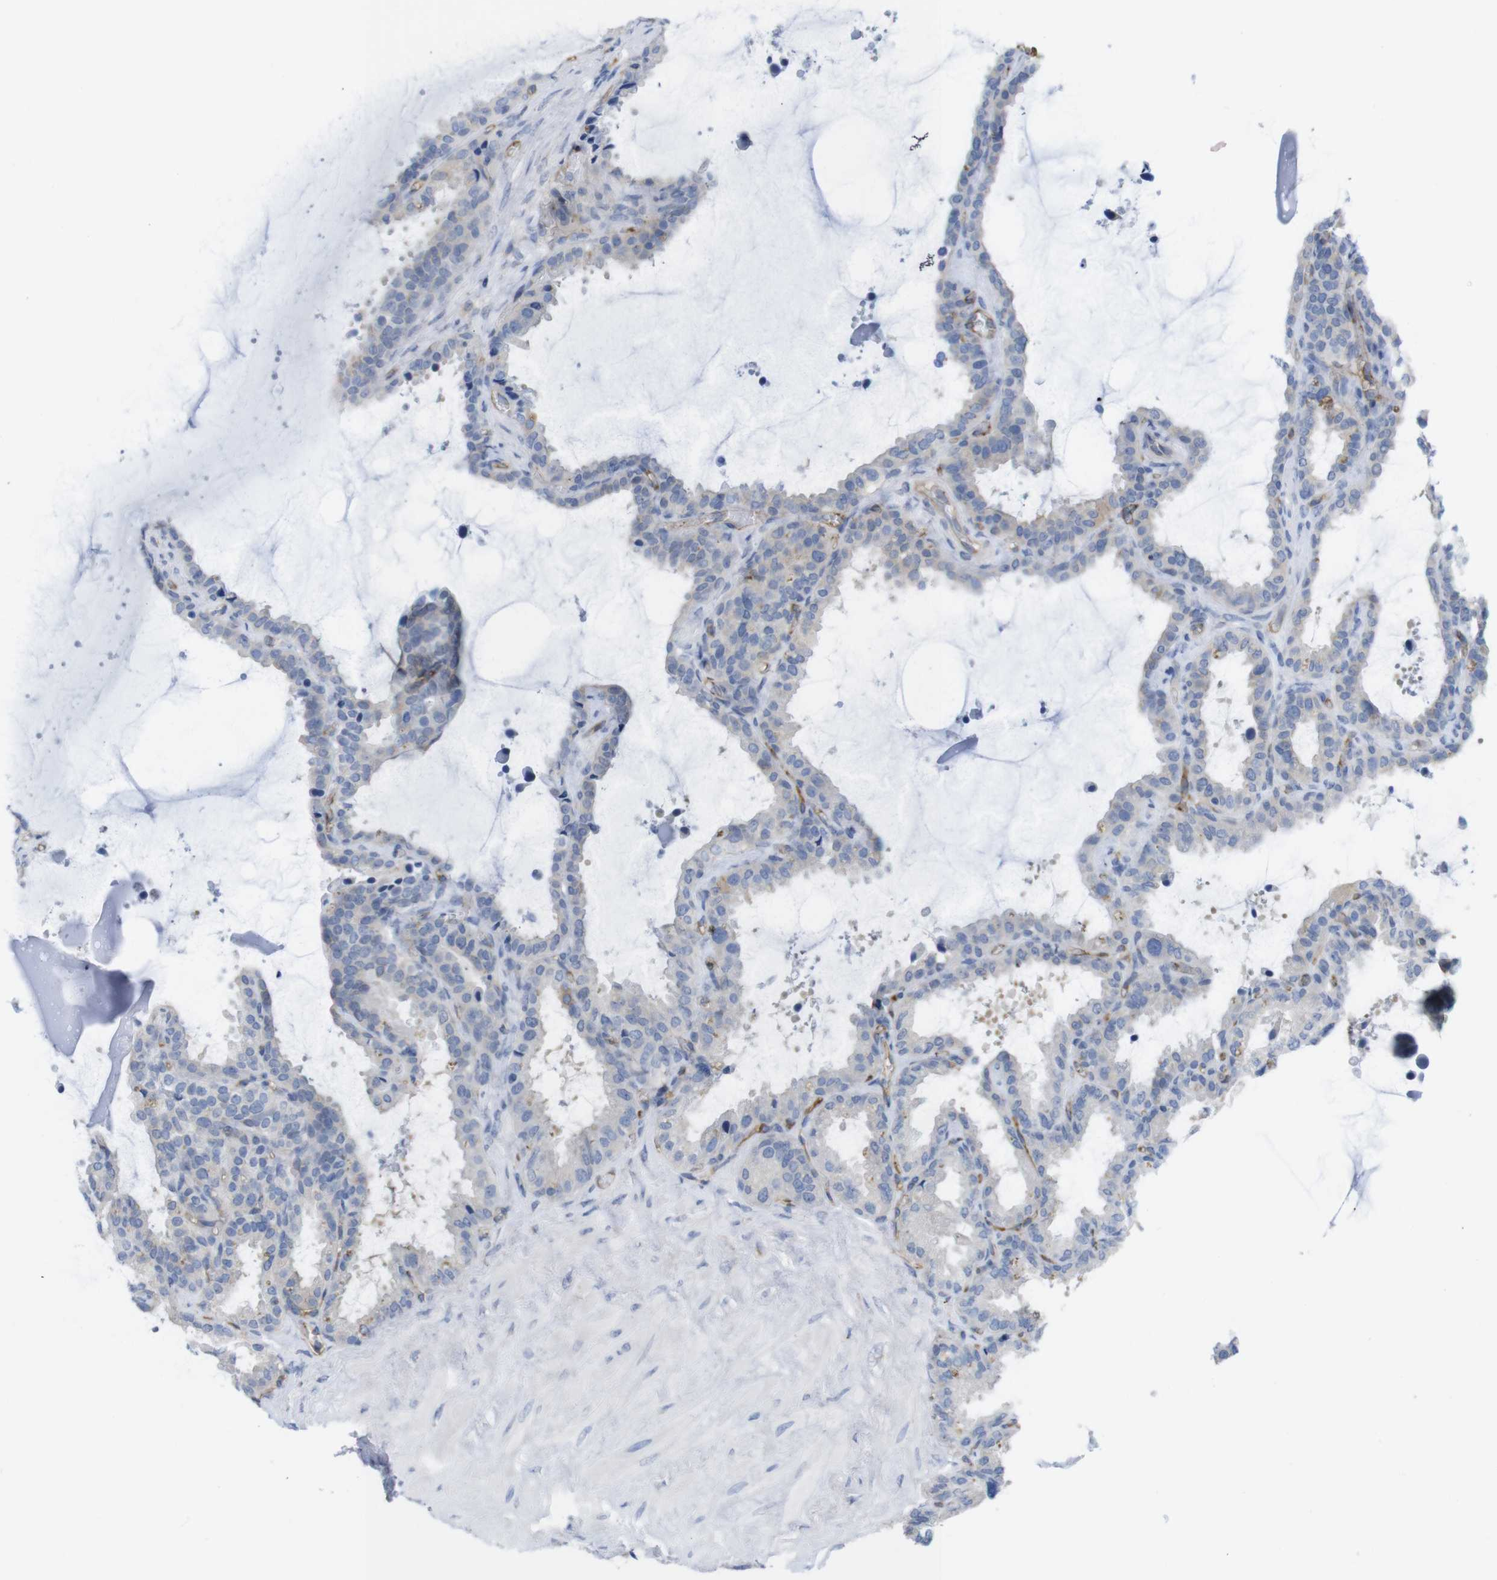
{"staining": {"intensity": "moderate", "quantity": "<25%", "location": "cytoplasmic/membranous"}, "tissue": "seminal vesicle", "cell_type": "Glandular cells", "image_type": "normal", "snomed": [{"axis": "morphology", "description": "Normal tissue, NOS"}, {"axis": "topography", "description": "Seminal veicle"}], "caption": "This is an image of immunohistochemistry (IHC) staining of benign seminal vesicle, which shows moderate expression in the cytoplasmic/membranous of glandular cells.", "gene": "CCR6", "patient": {"sex": "male", "age": 46}}